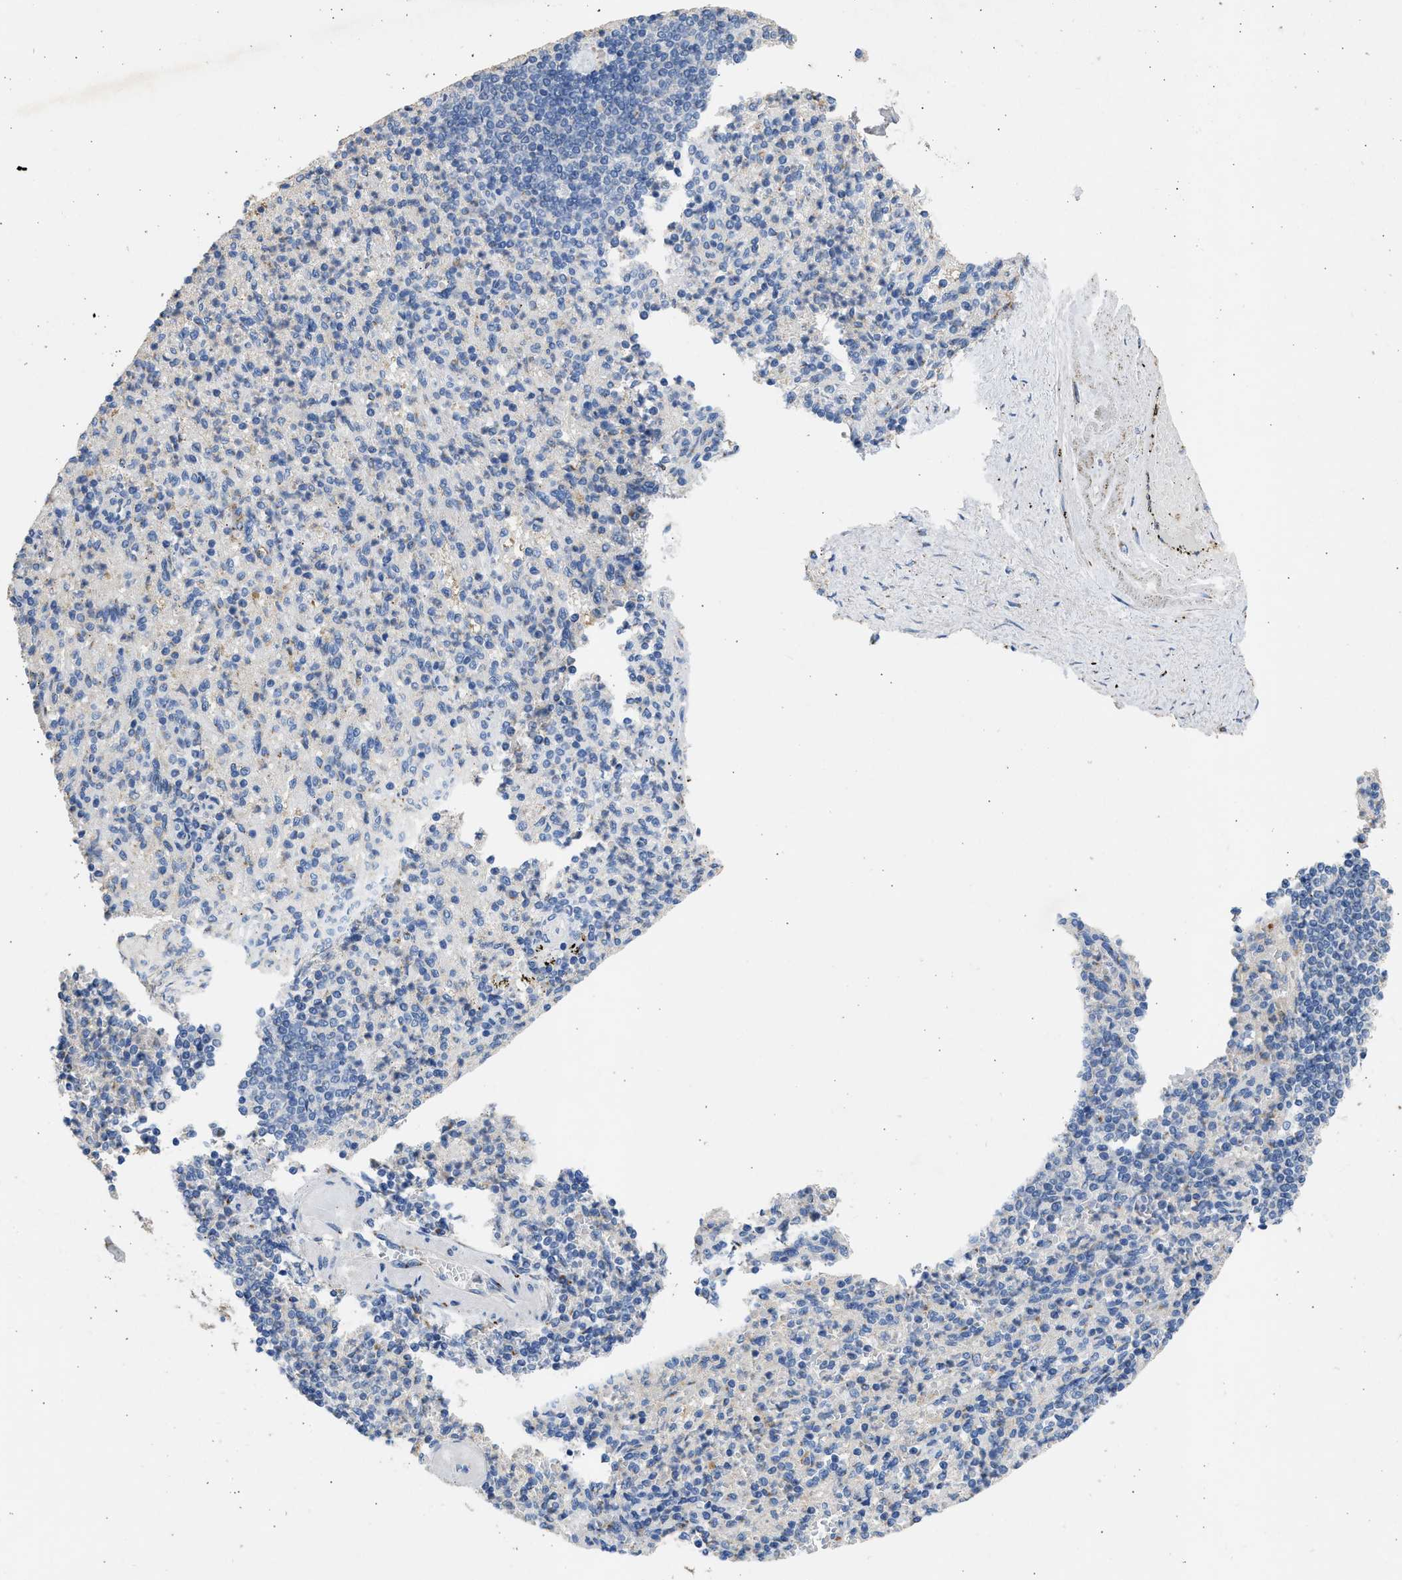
{"staining": {"intensity": "negative", "quantity": "none", "location": "none"}, "tissue": "spleen", "cell_type": "Cells in red pulp", "image_type": "normal", "snomed": [{"axis": "morphology", "description": "Normal tissue, NOS"}, {"axis": "topography", "description": "Spleen"}], "caption": "The immunohistochemistry (IHC) image has no significant positivity in cells in red pulp of spleen. Nuclei are stained in blue.", "gene": "IPO8", "patient": {"sex": "female", "age": 74}}